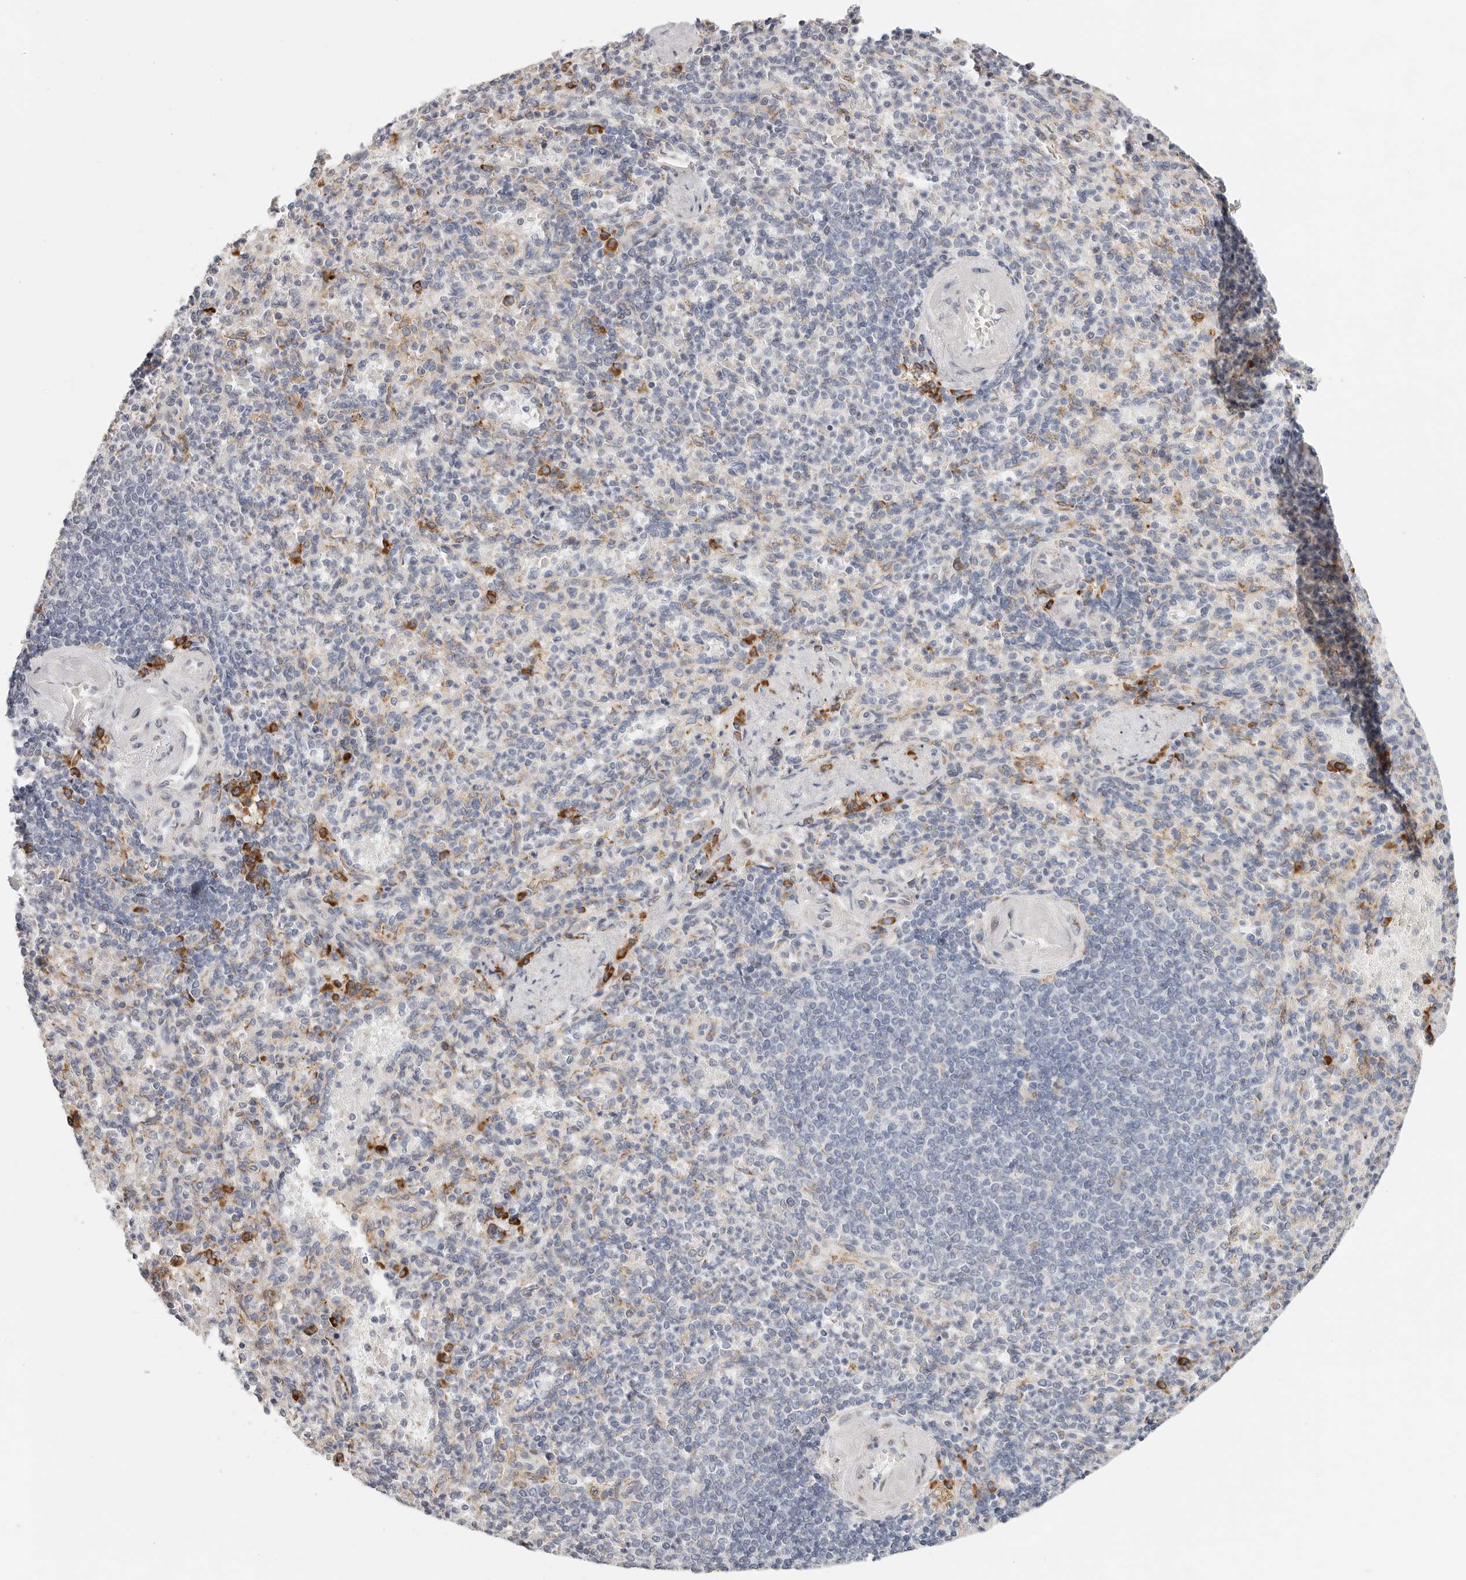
{"staining": {"intensity": "moderate", "quantity": "<25%", "location": "cytoplasmic/membranous"}, "tissue": "spleen", "cell_type": "Cells in red pulp", "image_type": "normal", "snomed": [{"axis": "morphology", "description": "Normal tissue, NOS"}, {"axis": "topography", "description": "Spleen"}], "caption": "Normal spleen exhibits moderate cytoplasmic/membranous staining in about <25% of cells in red pulp, visualized by immunohistochemistry.", "gene": "IL32", "patient": {"sex": "female", "age": 74}}